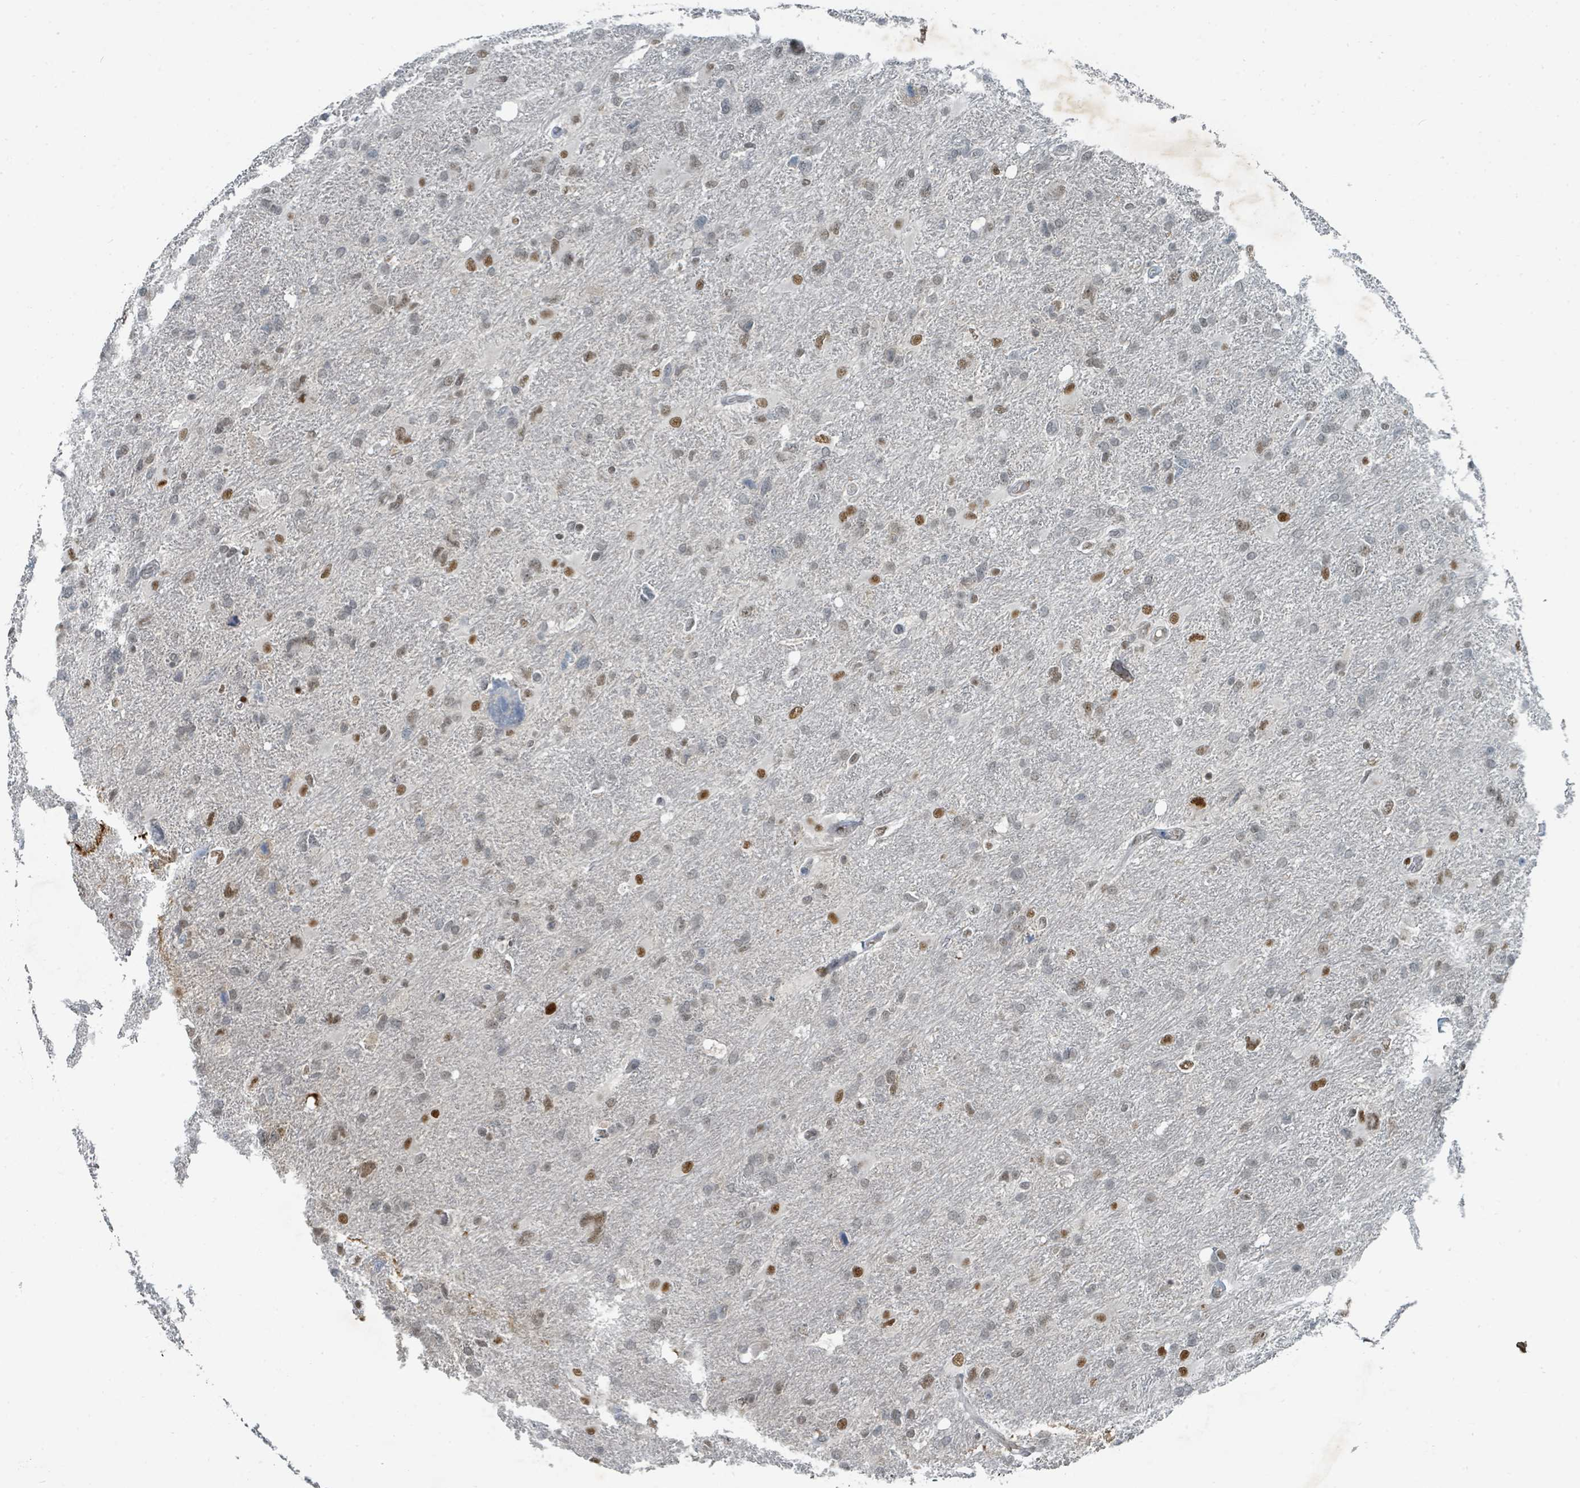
{"staining": {"intensity": "moderate", "quantity": "25%-75%", "location": "nuclear"}, "tissue": "glioma", "cell_type": "Tumor cells", "image_type": "cancer", "snomed": [{"axis": "morphology", "description": "Glioma, malignant, High grade"}, {"axis": "topography", "description": "Brain"}], "caption": "The image displays staining of glioma, revealing moderate nuclear protein positivity (brown color) within tumor cells.", "gene": "UCK1", "patient": {"sex": "male", "age": 61}}